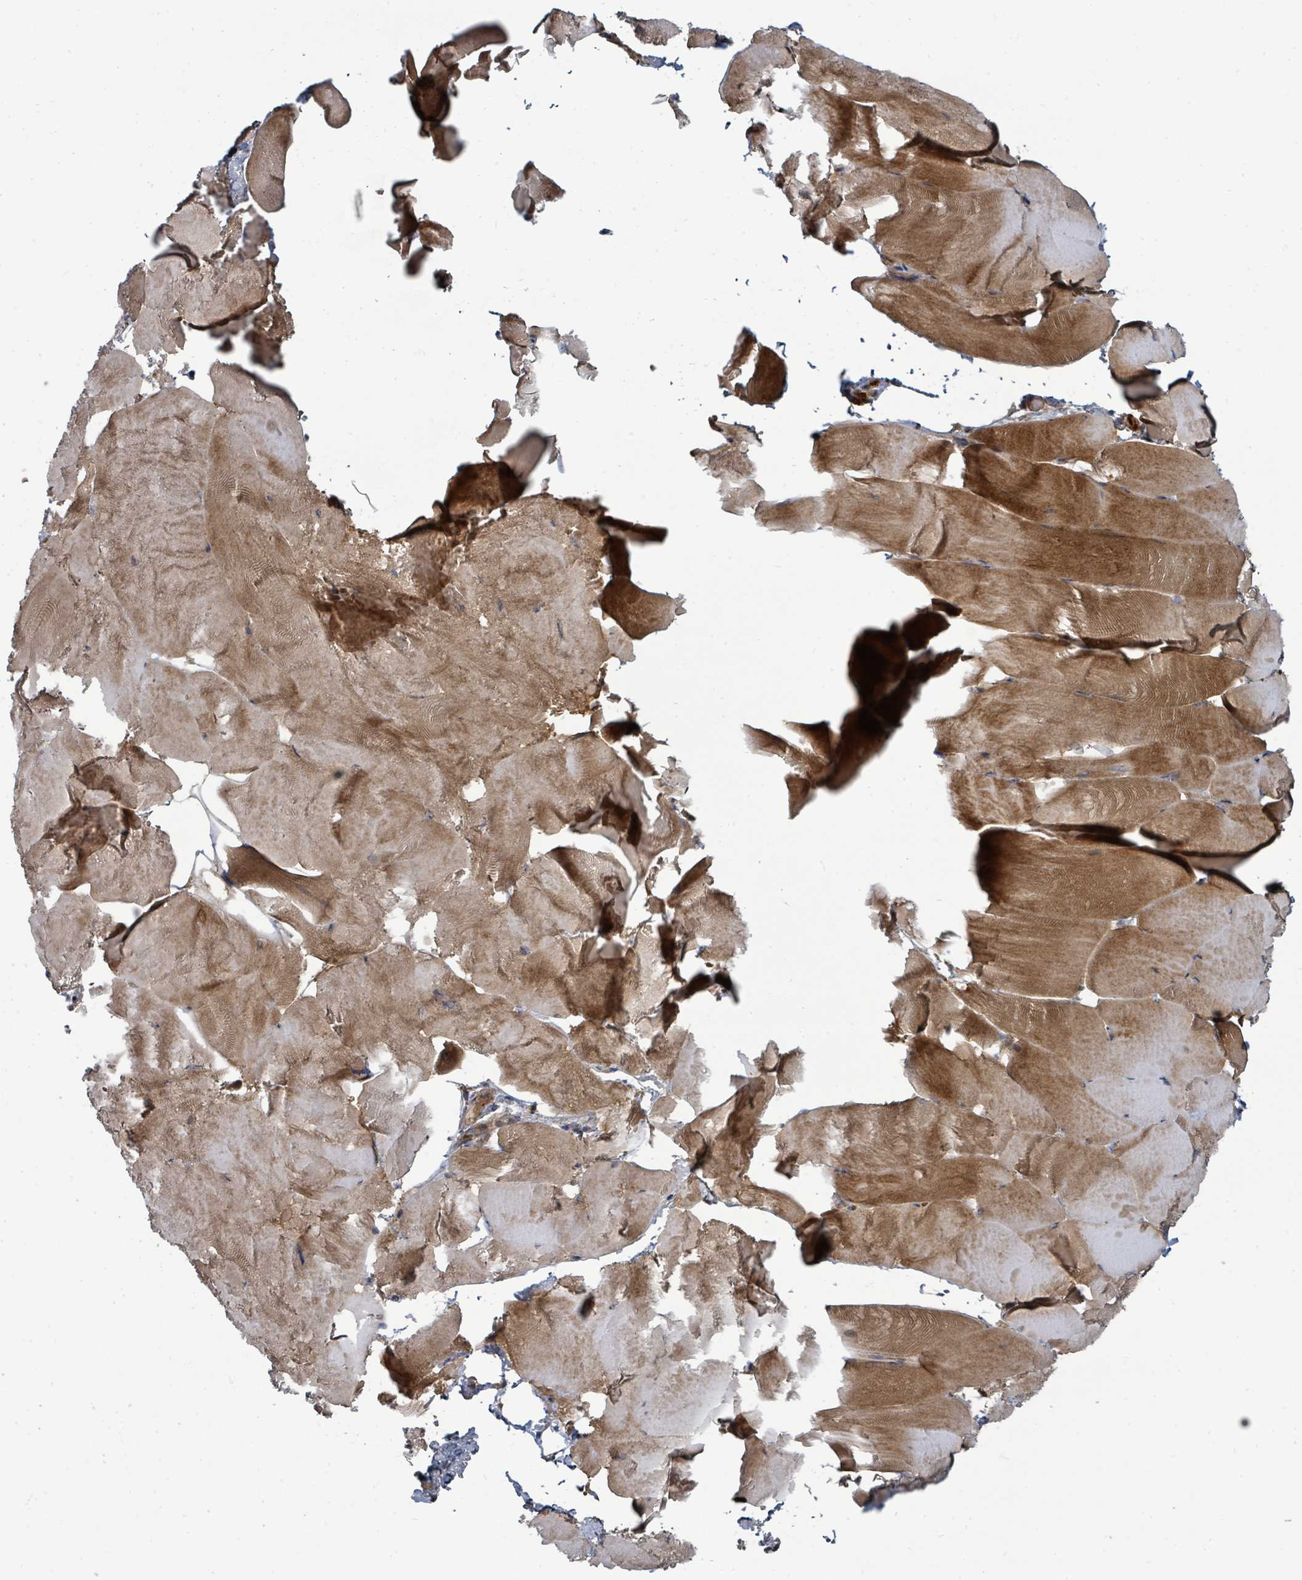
{"staining": {"intensity": "strong", "quantity": ">75%", "location": "cytoplasmic/membranous,nuclear"}, "tissue": "skeletal muscle", "cell_type": "Myocytes", "image_type": "normal", "snomed": [{"axis": "morphology", "description": "Normal tissue, NOS"}, {"axis": "topography", "description": "Skeletal muscle"}], "caption": "A brown stain highlights strong cytoplasmic/membranous,nuclear staining of a protein in myocytes of unremarkable human skeletal muscle. (DAB (3,3'-diaminobenzidine) IHC with brightfield microscopy, high magnification).", "gene": "TRDMT1", "patient": {"sex": "female", "age": 64}}